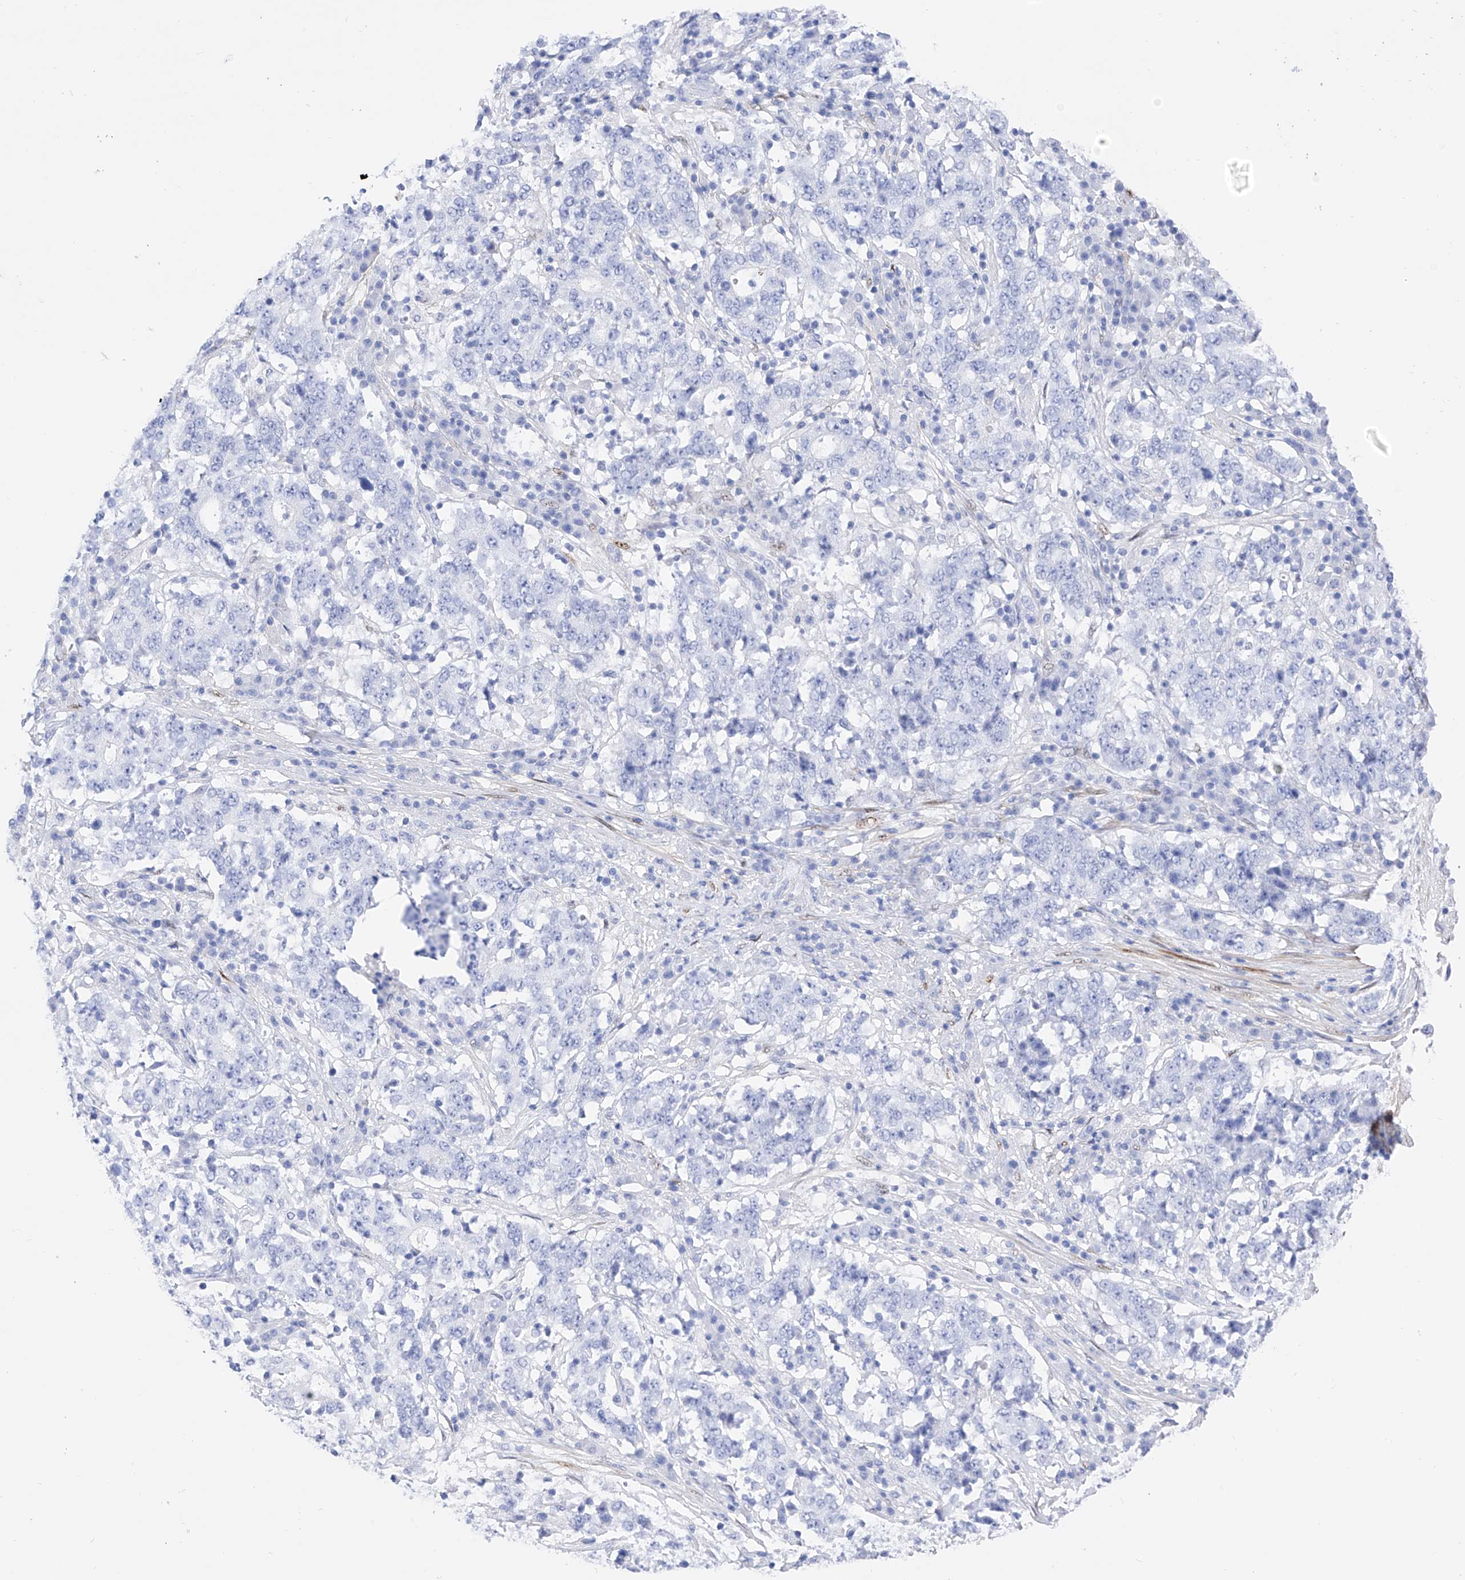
{"staining": {"intensity": "negative", "quantity": "none", "location": "none"}, "tissue": "stomach cancer", "cell_type": "Tumor cells", "image_type": "cancer", "snomed": [{"axis": "morphology", "description": "Adenocarcinoma, NOS"}, {"axis": "topography", "description": "Stomach"}], "caption": "Immunohistochemical staining of stomach cancer (adenocarcinoma) displays no significant staining in tumor cells. The staining was performed using DAB (3,3'-diaminobenzidine) to visualize the protein expression in brown, while the nuclei were stained in blue with hematoxylin (Magnification: 20x).", "gene": "TRPC7", "patient": {"sex": "male", "age": 59}}